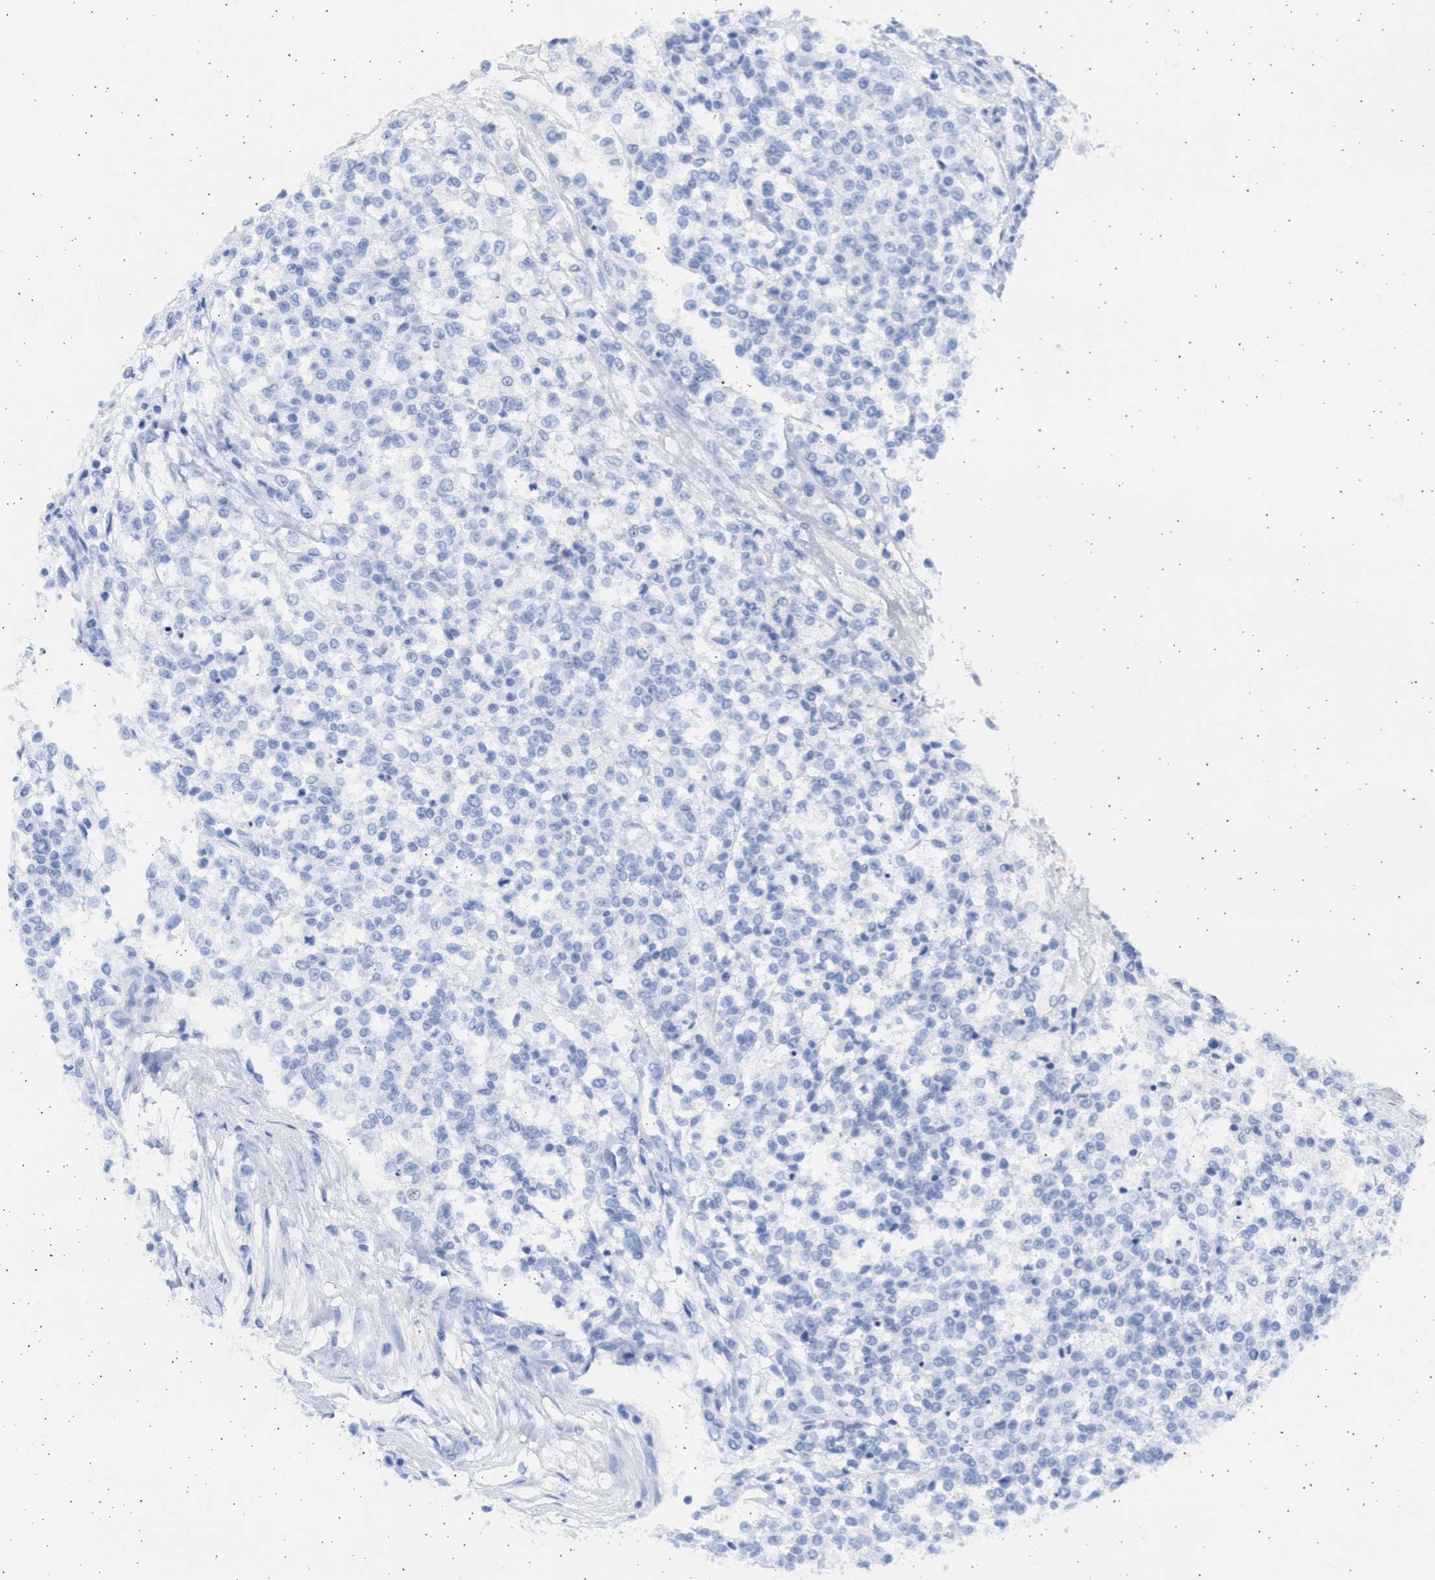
{"staining": {"intensity": "negative", "quantity": "none", "location": "none"}, "tissue": "testis cancer", "cell_type": "Tumor cells", "image_type": "cancer", "snomed": [{"axis": "morphology", "description": "Seminoma, NOS"}, {"axis": "topography", "description": "Testis"}], "caption": "Testis cancer (seminoma) was stained to show a protein in brown. There is no significant staining in tumor cells.", "gene": "ALDOC", "patient": {"sex": "male", "age": 59}}